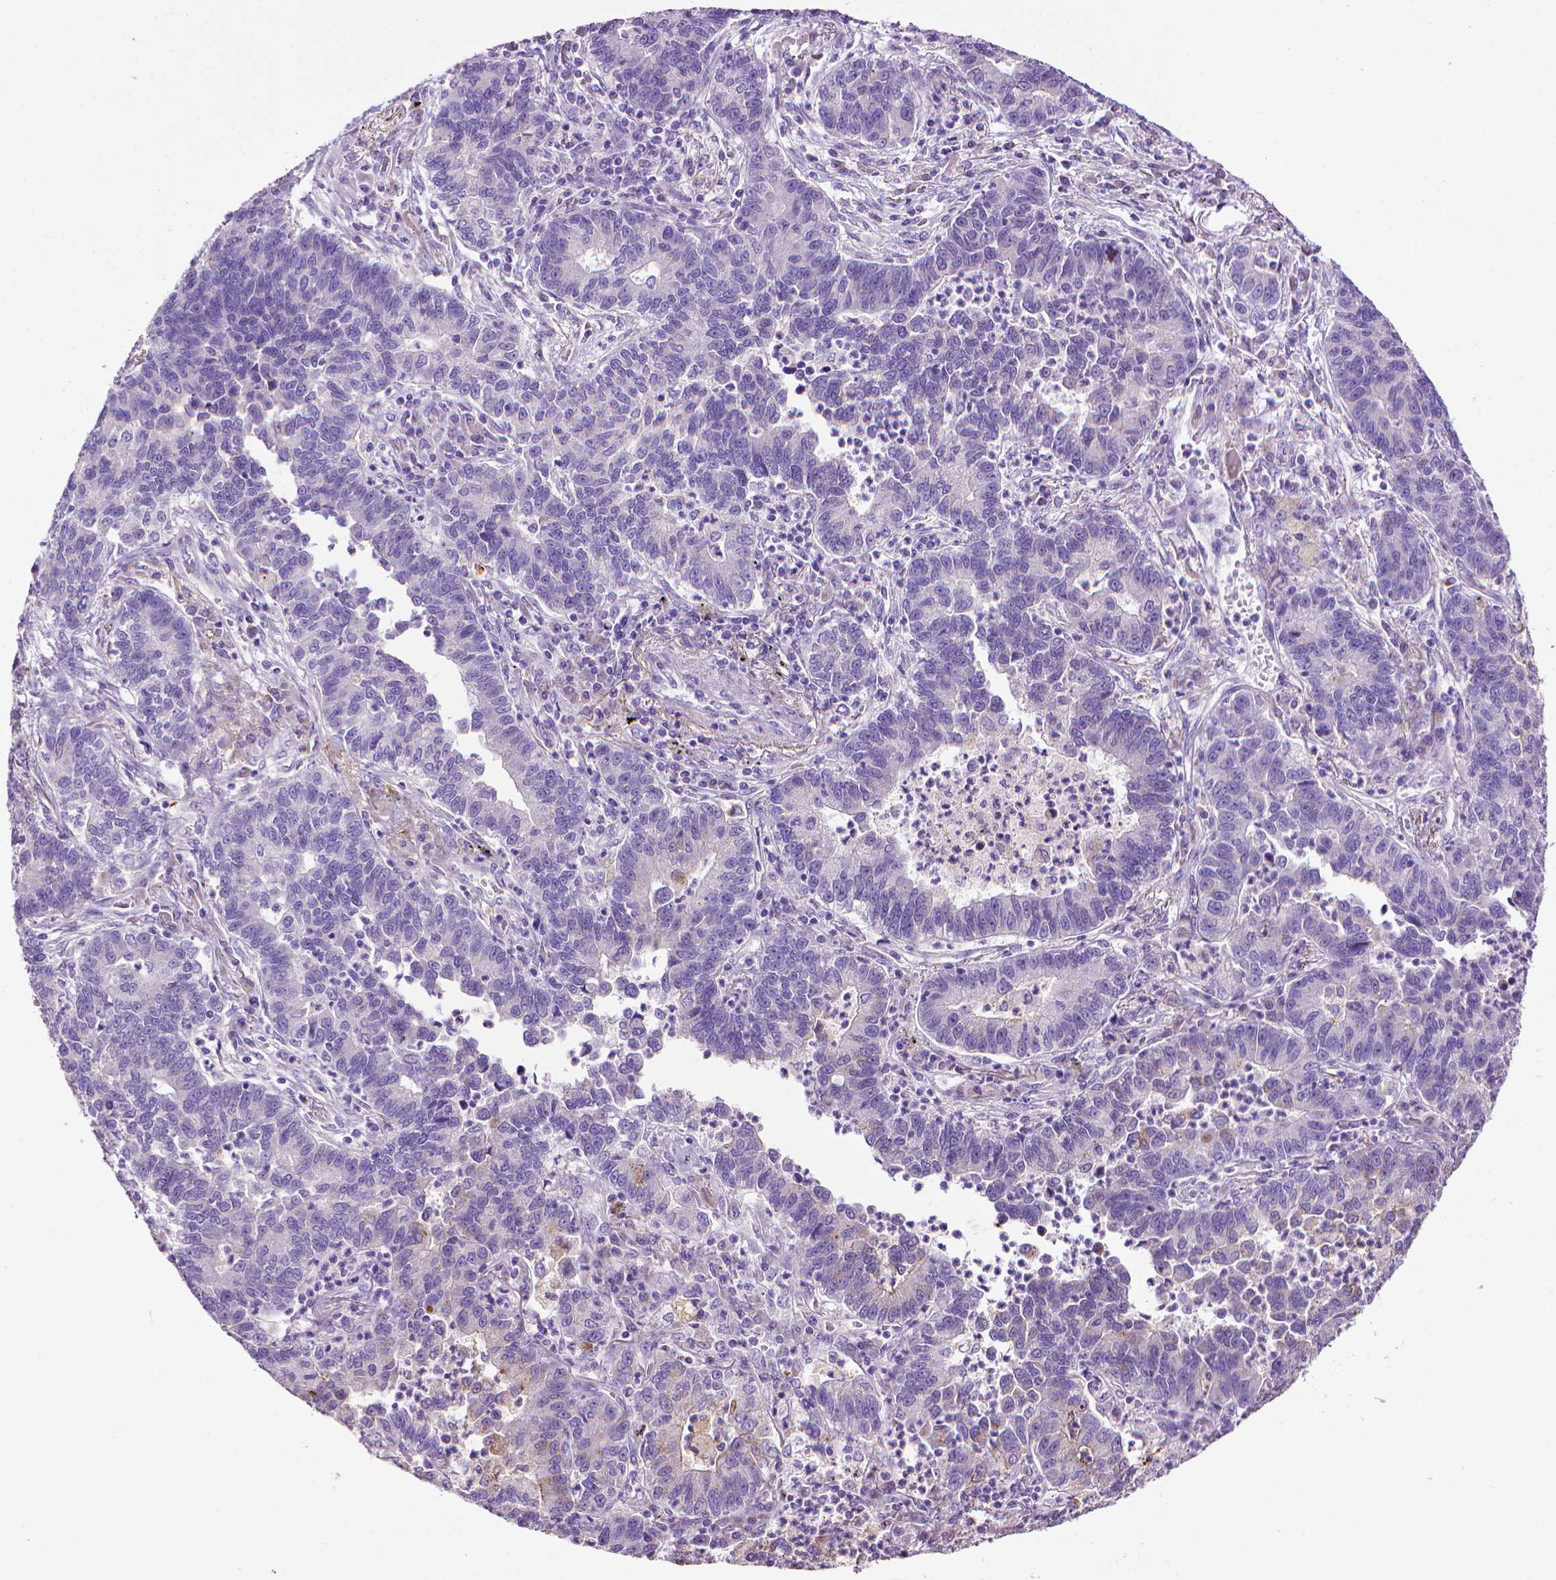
{"staining": {"intensity": "negative", "quantity": "none", "location": "none"}, "tissue": "lung cancer", "cell_type": "Tumor cells", "image_type": "cancer", "snomed": [{"axis": "morphology", "description": "Adenocarcinoma, NOS"}, {"axis": "topography", "description": "Lung"}], "caption": "Immunohistochemical staining of adenocarcinoma (lung) displays no significant staining in tumor cells.", "gene": "AQP10", "patient": {"sex": "female", "age": 57}}